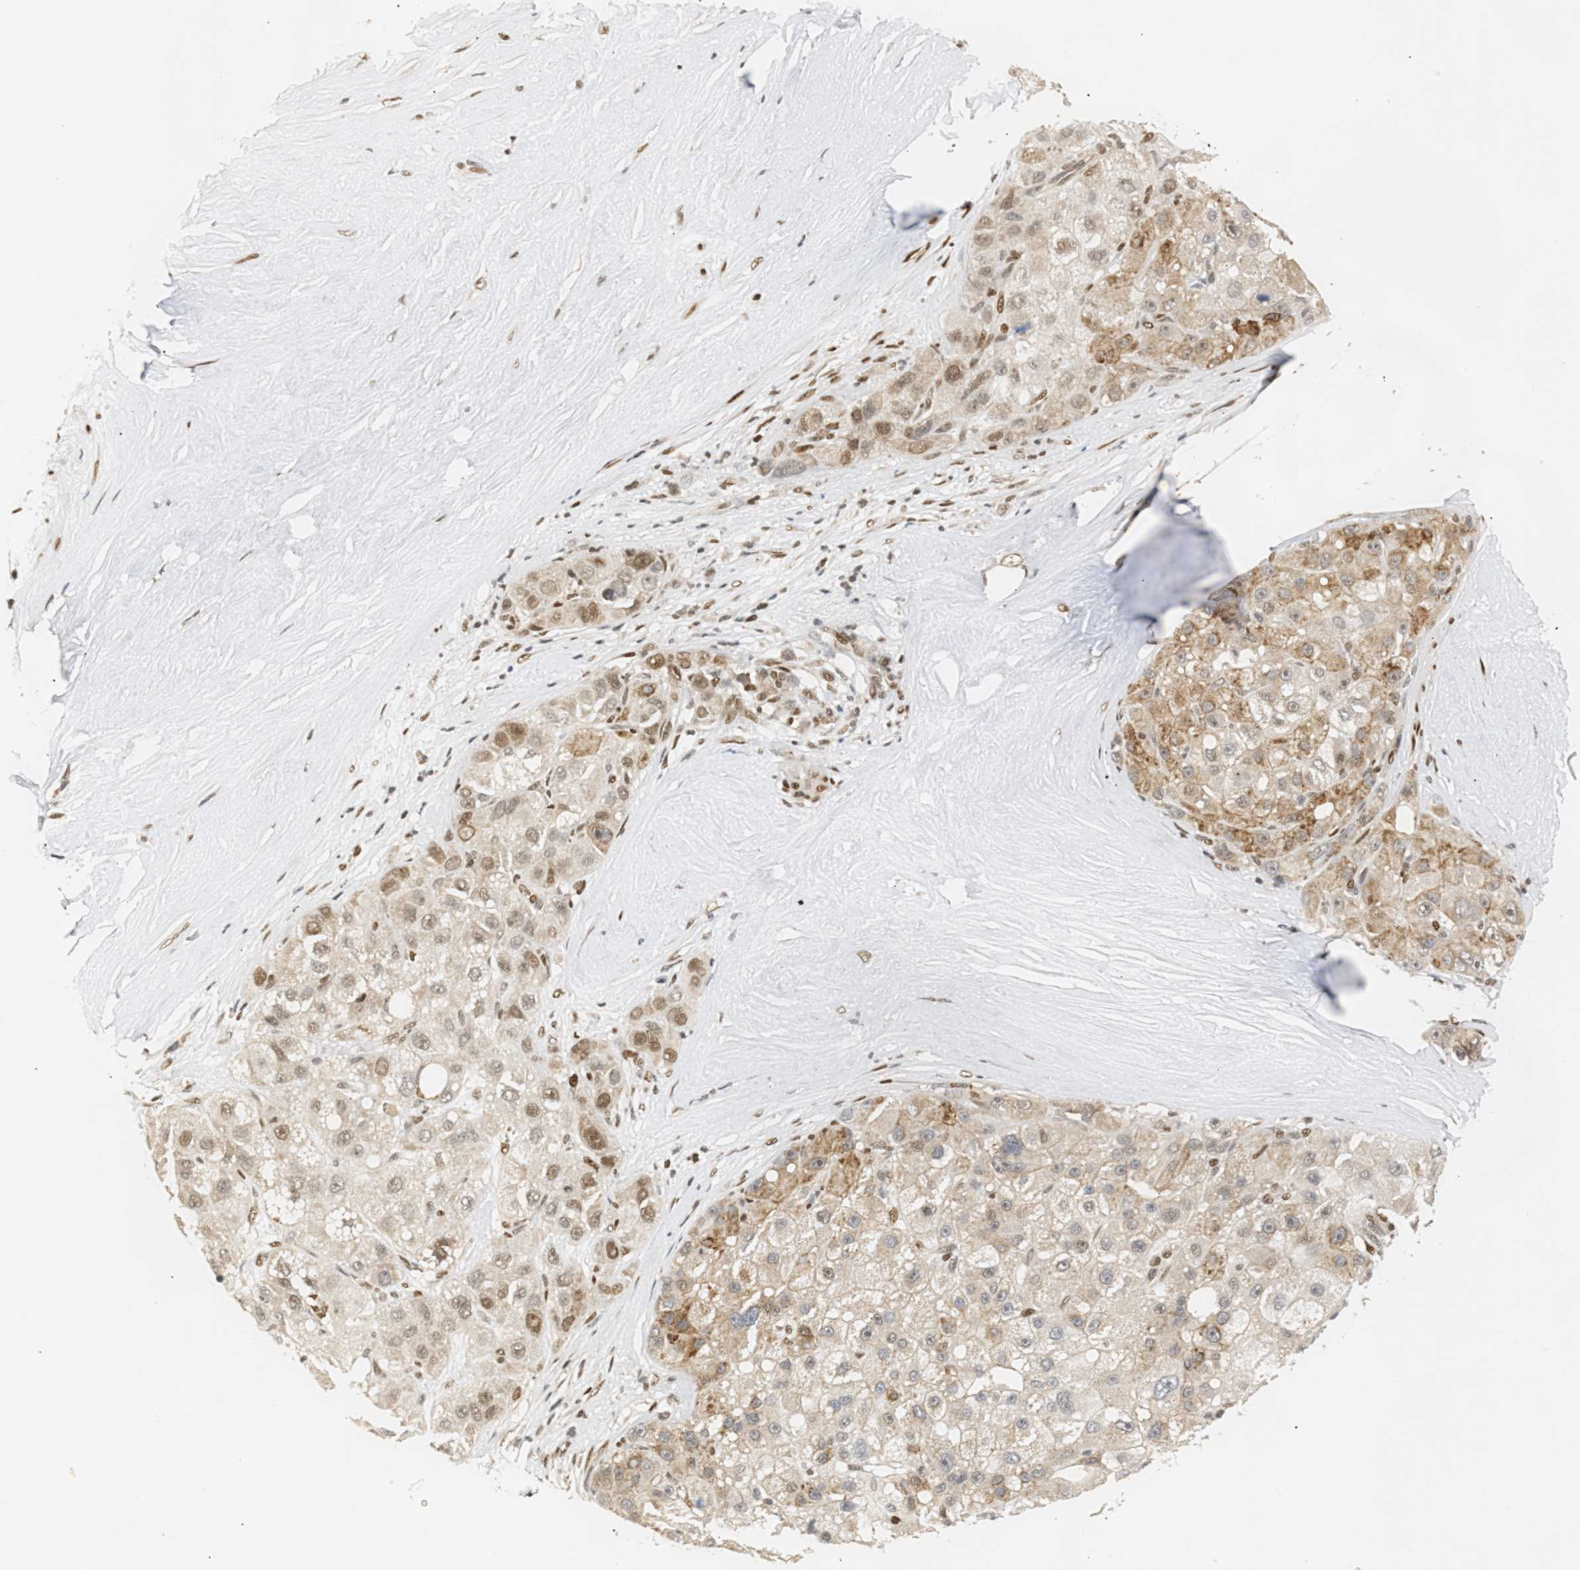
{"staining": {"intensity": "weak", "quantity": "25%-75%", "location": "nuclear"}, "tissue": "liver cancer", "cell_type": "Tumor cells", "image_type": "cancer", "snomed": [{"axis": "morphology", "description": "Carcinoma, Hepatocellular, NOS"}, {"axis": "topography", "description": "Liver"}], "caption": "Liver hepatocellular carcinoma stained with a brown dye exhibits weak nuclear positive staining in about 25%-75% of tumor cells.", "gene": "SSBP2", "patient": {"sex": "male", "age": 80}}